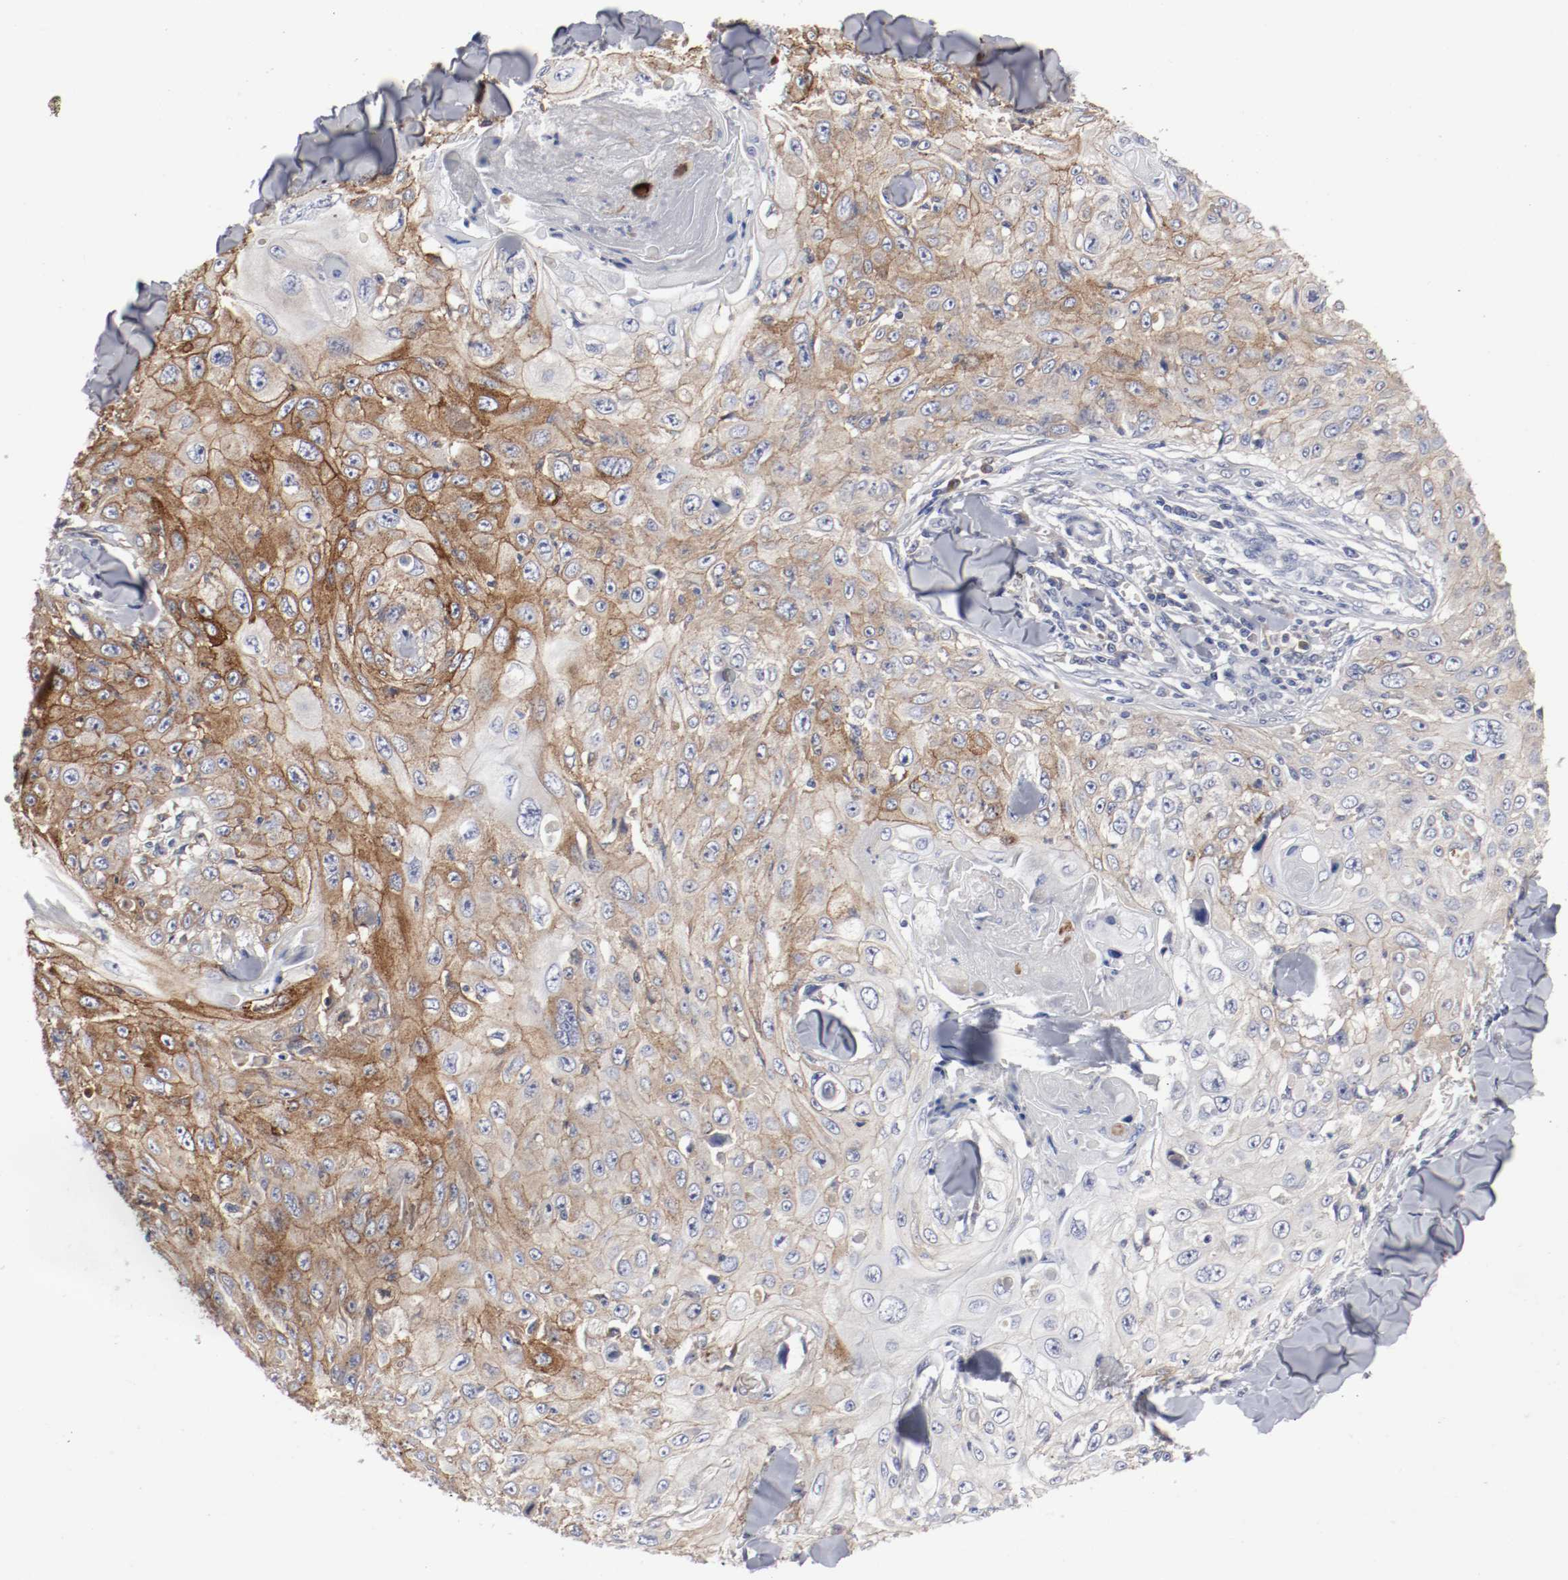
{"staining": {"intensity": "moderate", "quantity": "25%-75%", "location": "cytoplasmic/membranous"}, "tissue": "skin cancer", "cell_type": "Tumor cells", "image_type": "cancer", "snomed": [{"axis": "morphology", "description": "Squamous cell carcinoma, NOS"}, {"axis": "topography", "description": "Skin"}], "caption": "Immunohistochemical staining of human skin cancer (squamous cell carcinoma) reveals moderate cytoplasmic/membranous protein staining in approximately 25%-75% of tumor cells.", "gene": "FGFBP1", "patient": {"sex": "male", "age": 86}}